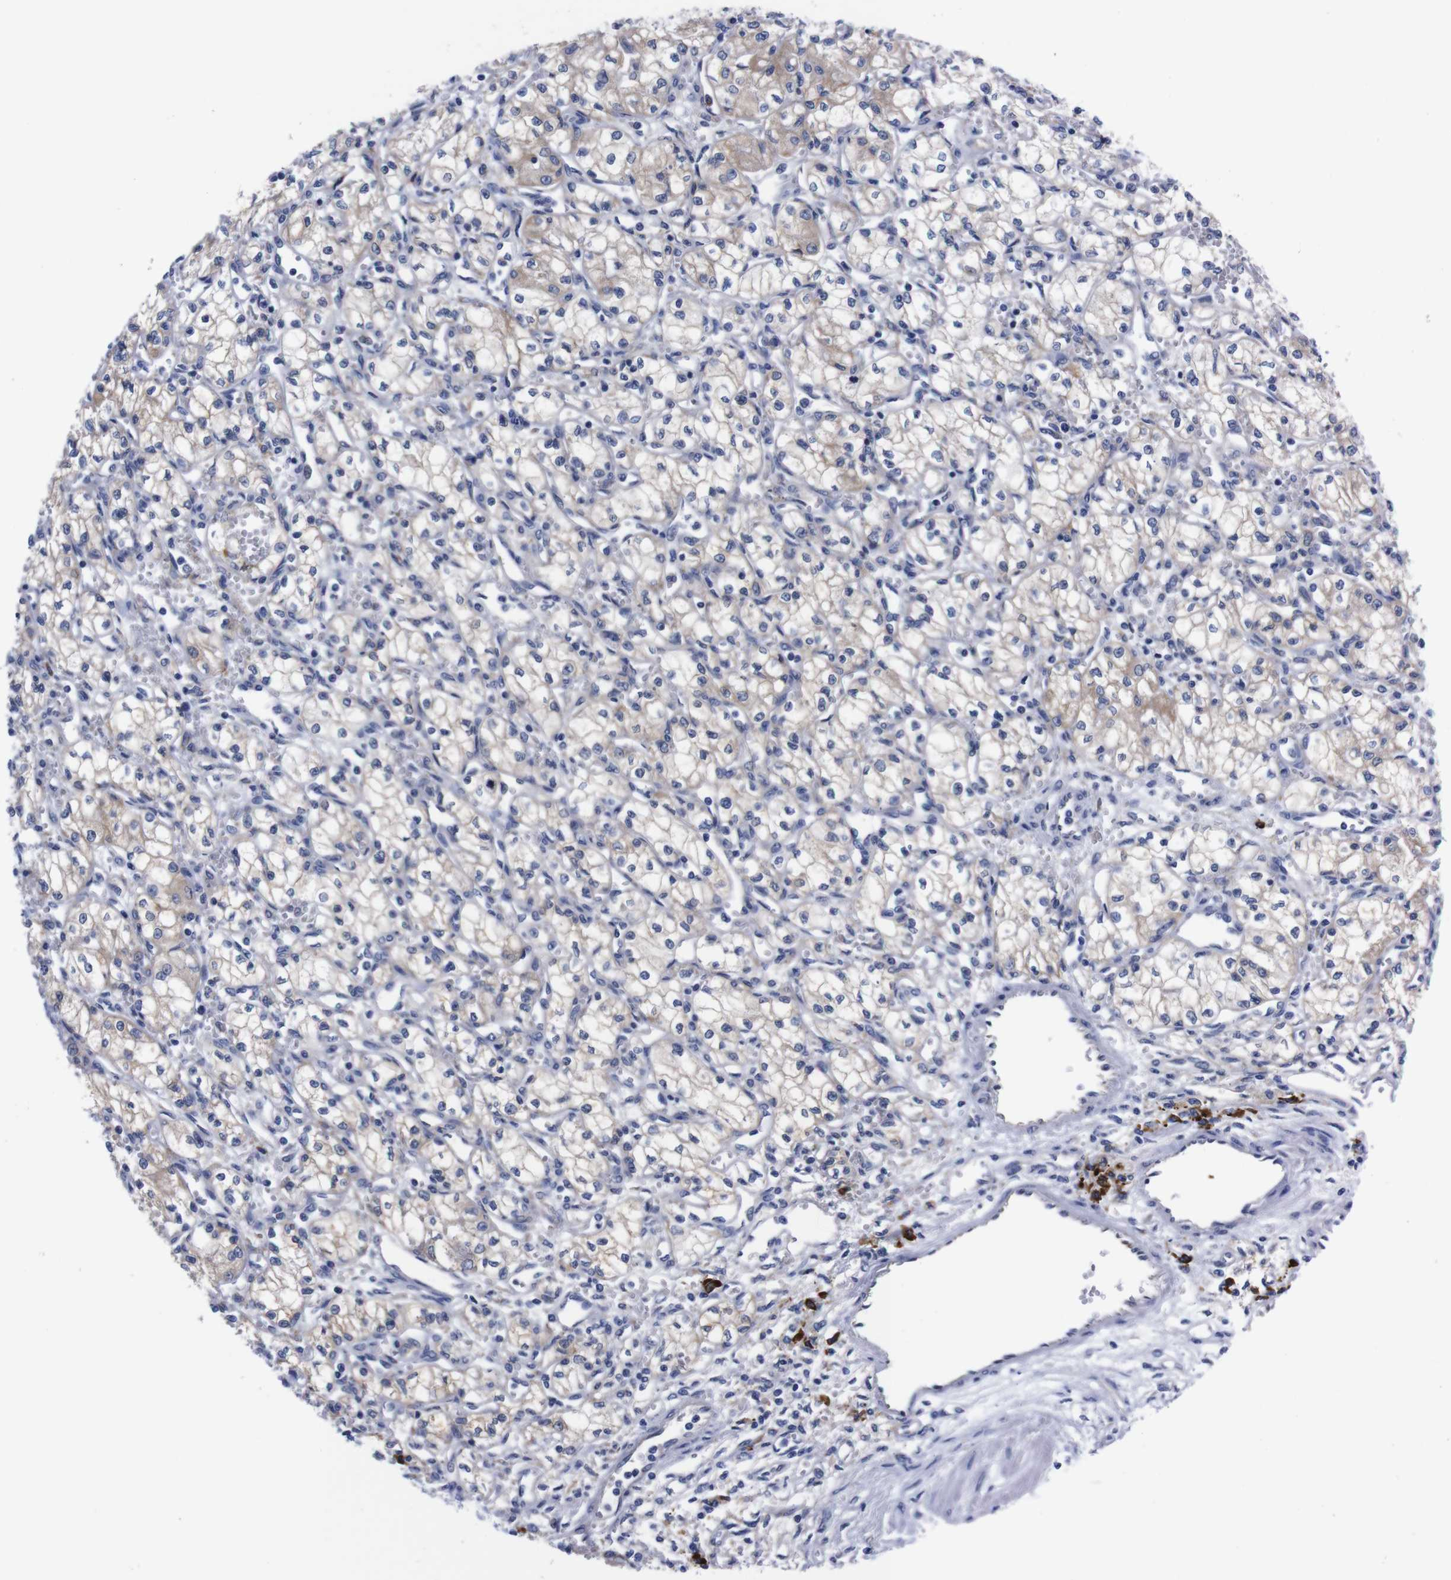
{"staining": {"intensity": "weak", "quantity": "<25%", "location": "cytoplasmic/membranous"}, "tissue": "renal cancer", "cell_type": "Tumor cells", "image_type": "cancer", "snomed": [{"axis": "morphology", "description": "Normal tissue, NOS"}, {"axis": "morphology", "description": "Adenocarcinoma, NOS"}, {"axis": "topography", "description": "Kidney"}], "caption": "Tumor cells show no significant expression in renal cancer.", "gene": "NEBL", "patient": {"sex": "male", "age": 59}}